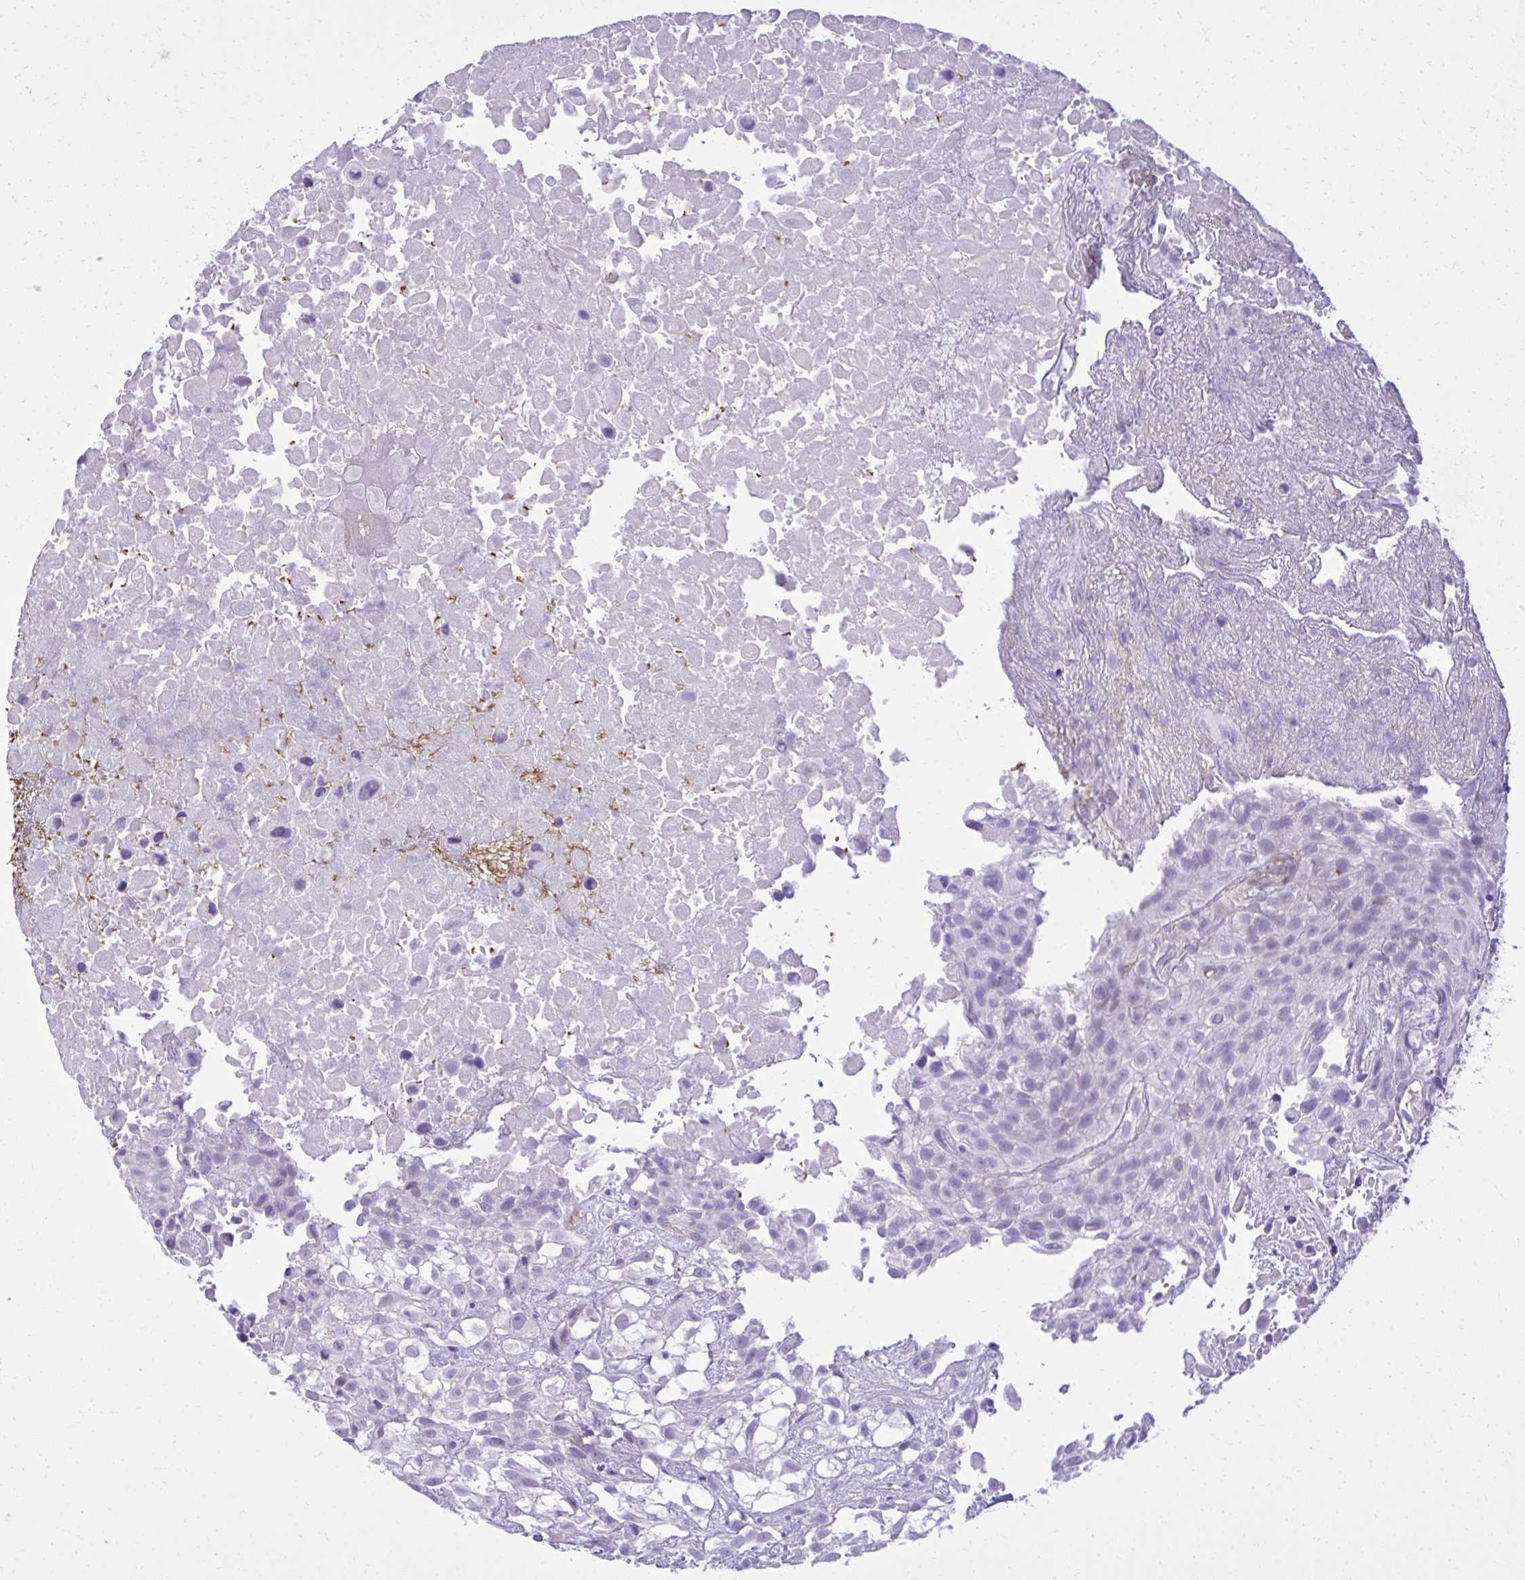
{"staining": {"intensity": "negative", "quantity": "none", "location": "none"}, "tissue": "urothelial cancer", "cell_type": "Tumor cells", "image_type": "cancer", "snomed": [{"axis": "morphology", "description": "Urothelial carcinoma, High grade"}, {"axis": "topography", "description": "Urinary bladder"}], "caption": "High-grade urothelial carcinoma was stained to show a protein in brown. There is no significant expression in tumor cells.", "gene": "PITPNM3", "patient": {"sex": "male", "age": 56}}